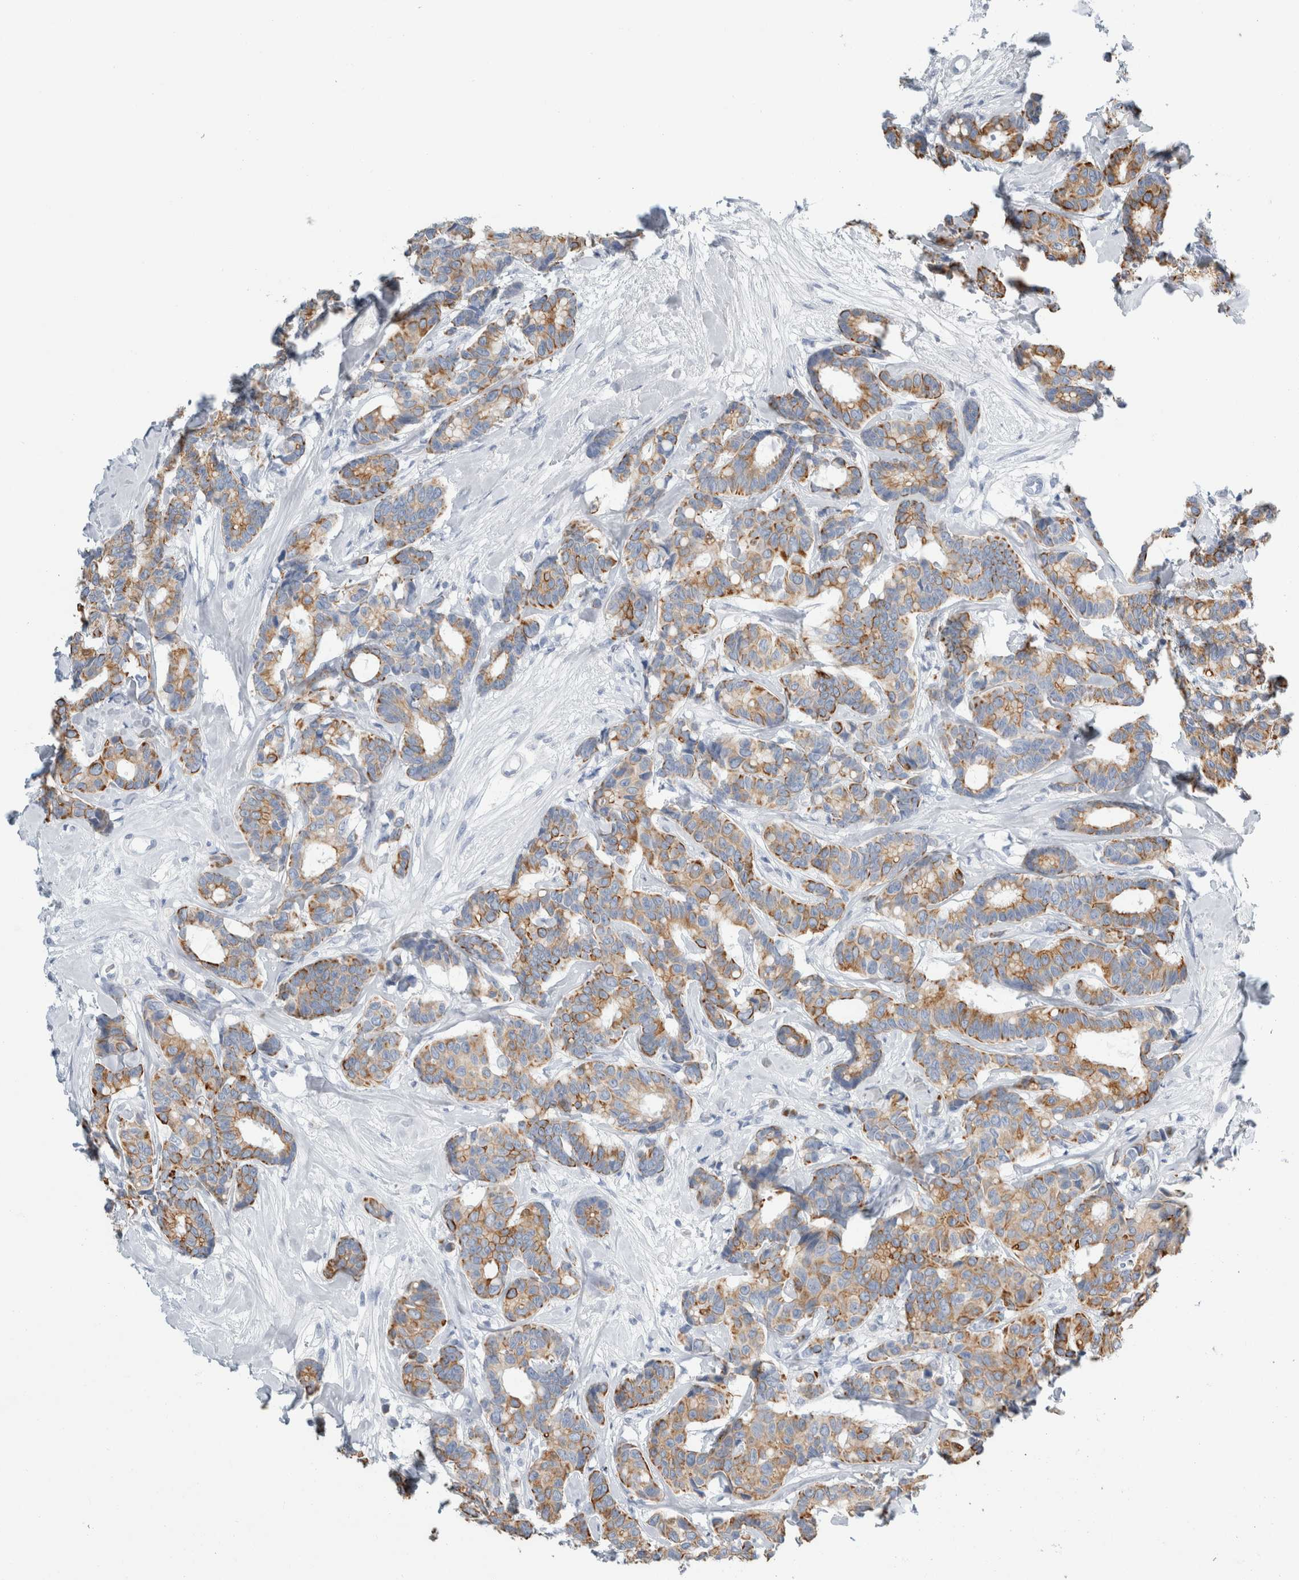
{"staining": {"intensity": "moderate", "quantity": ">75%", "location": "cytoplasmic/membranous"}, "tissue": "breast cancer", "cell_type": "Tumor cells", "image_type": "cancer", "snomed": [{"axis": "morphology", "description": "Duct carcinoma"}, {"axis": "topography", "description": "Breast"}], "caption": "Breast cancer (infiltrating ductal carcinoma) stained with a protein marker exhibits moderate staining in tumor cells.", "gene": "RPH3AL", "patient": {"sex": "female", "age": 87}}